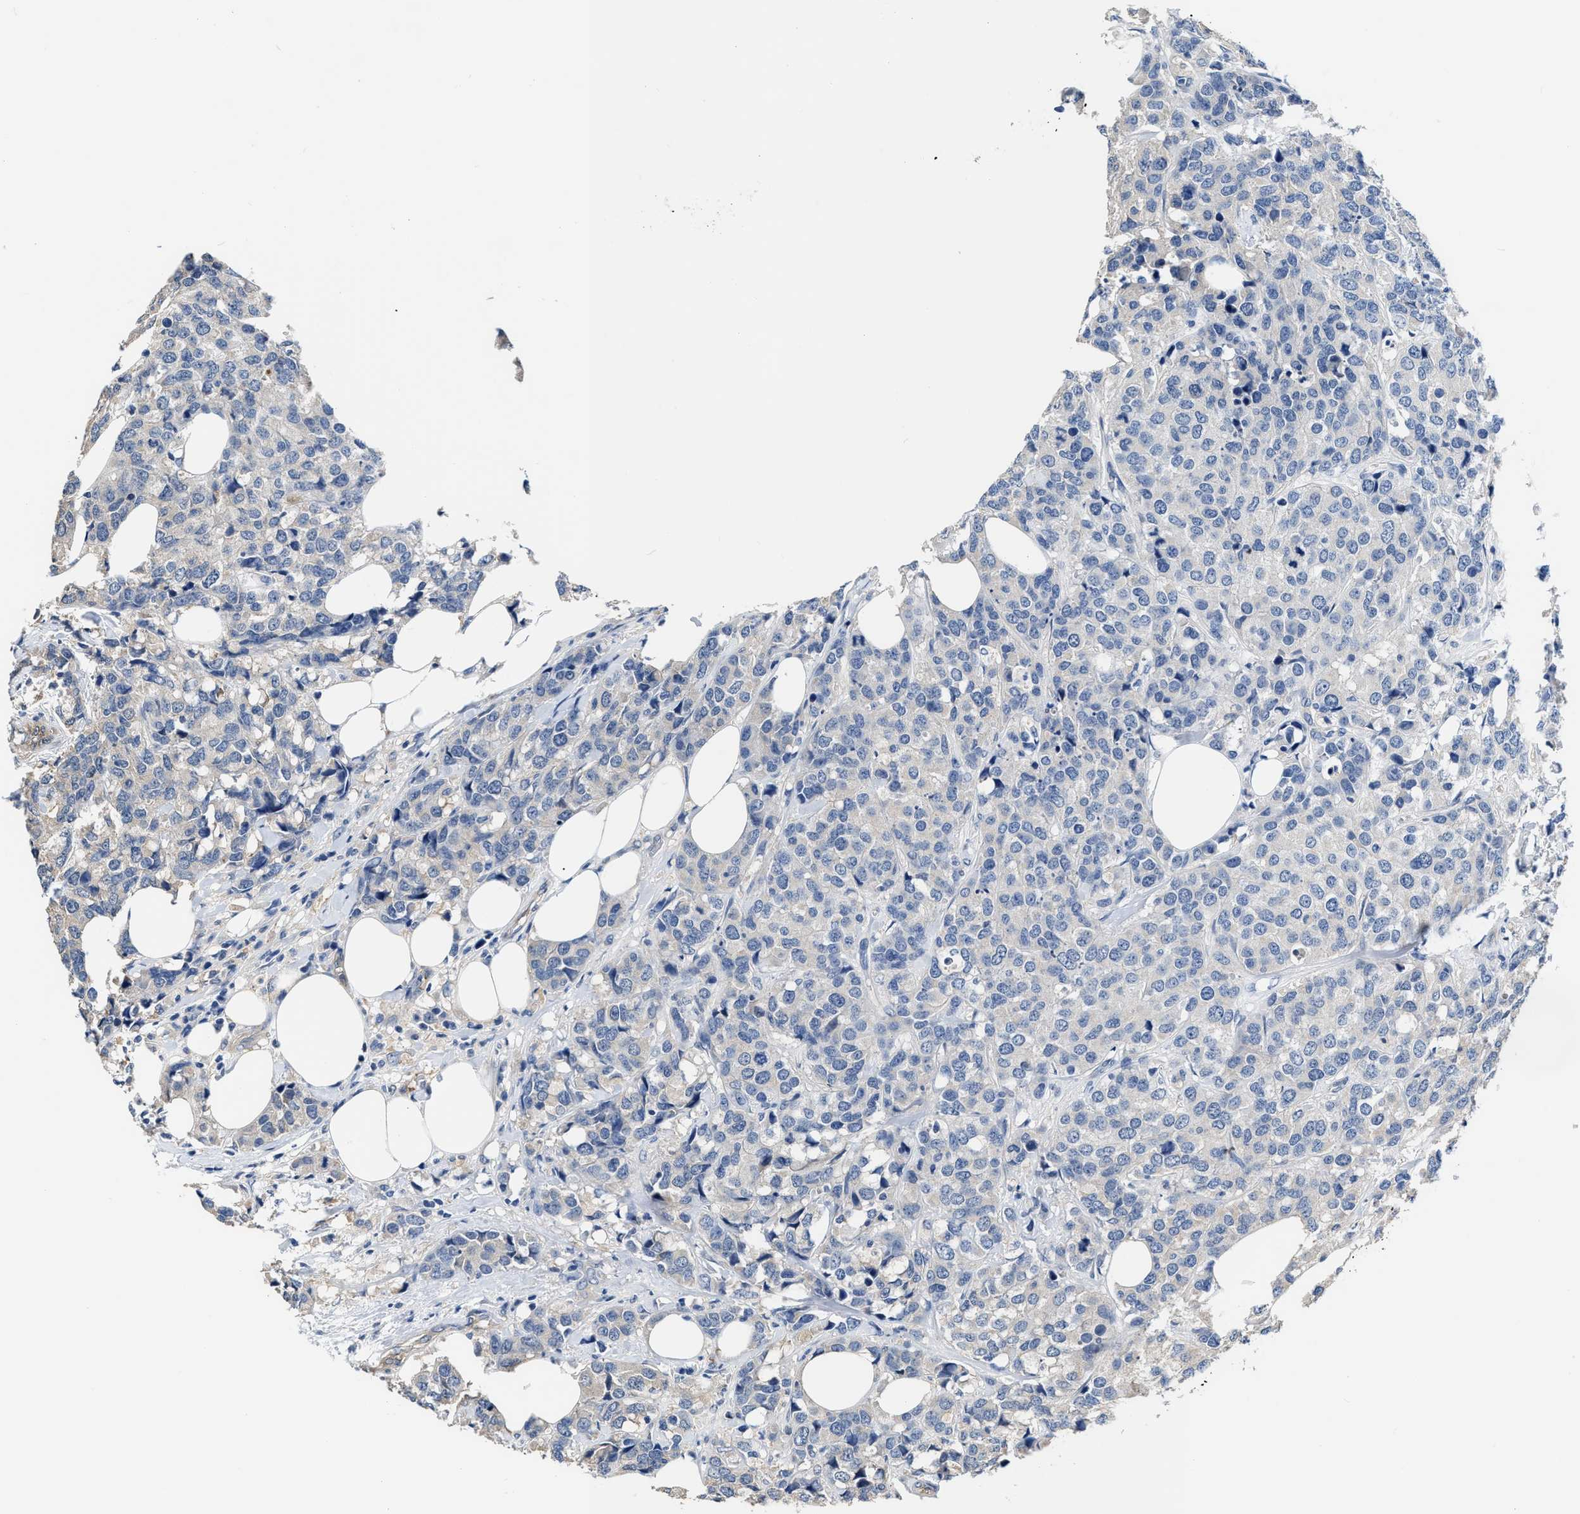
{"staining": {"intensity": "negative", "quantity": "none", "location": "none"}, "tissue": "breast cancer", "cell_type": "Tumor cells", "image_type": "cancer", "snomed": [{"axis": "morphology", "description": "Lobular carcinoma"}, {"axis": "topography", "description": "Breast"}], "caption": "IHC of human breast cancer (lobular carcinoma) reveals no expression in tumor cells.", "gene": "C22orf42", "patient": {"sex": "female", "age": 59}}